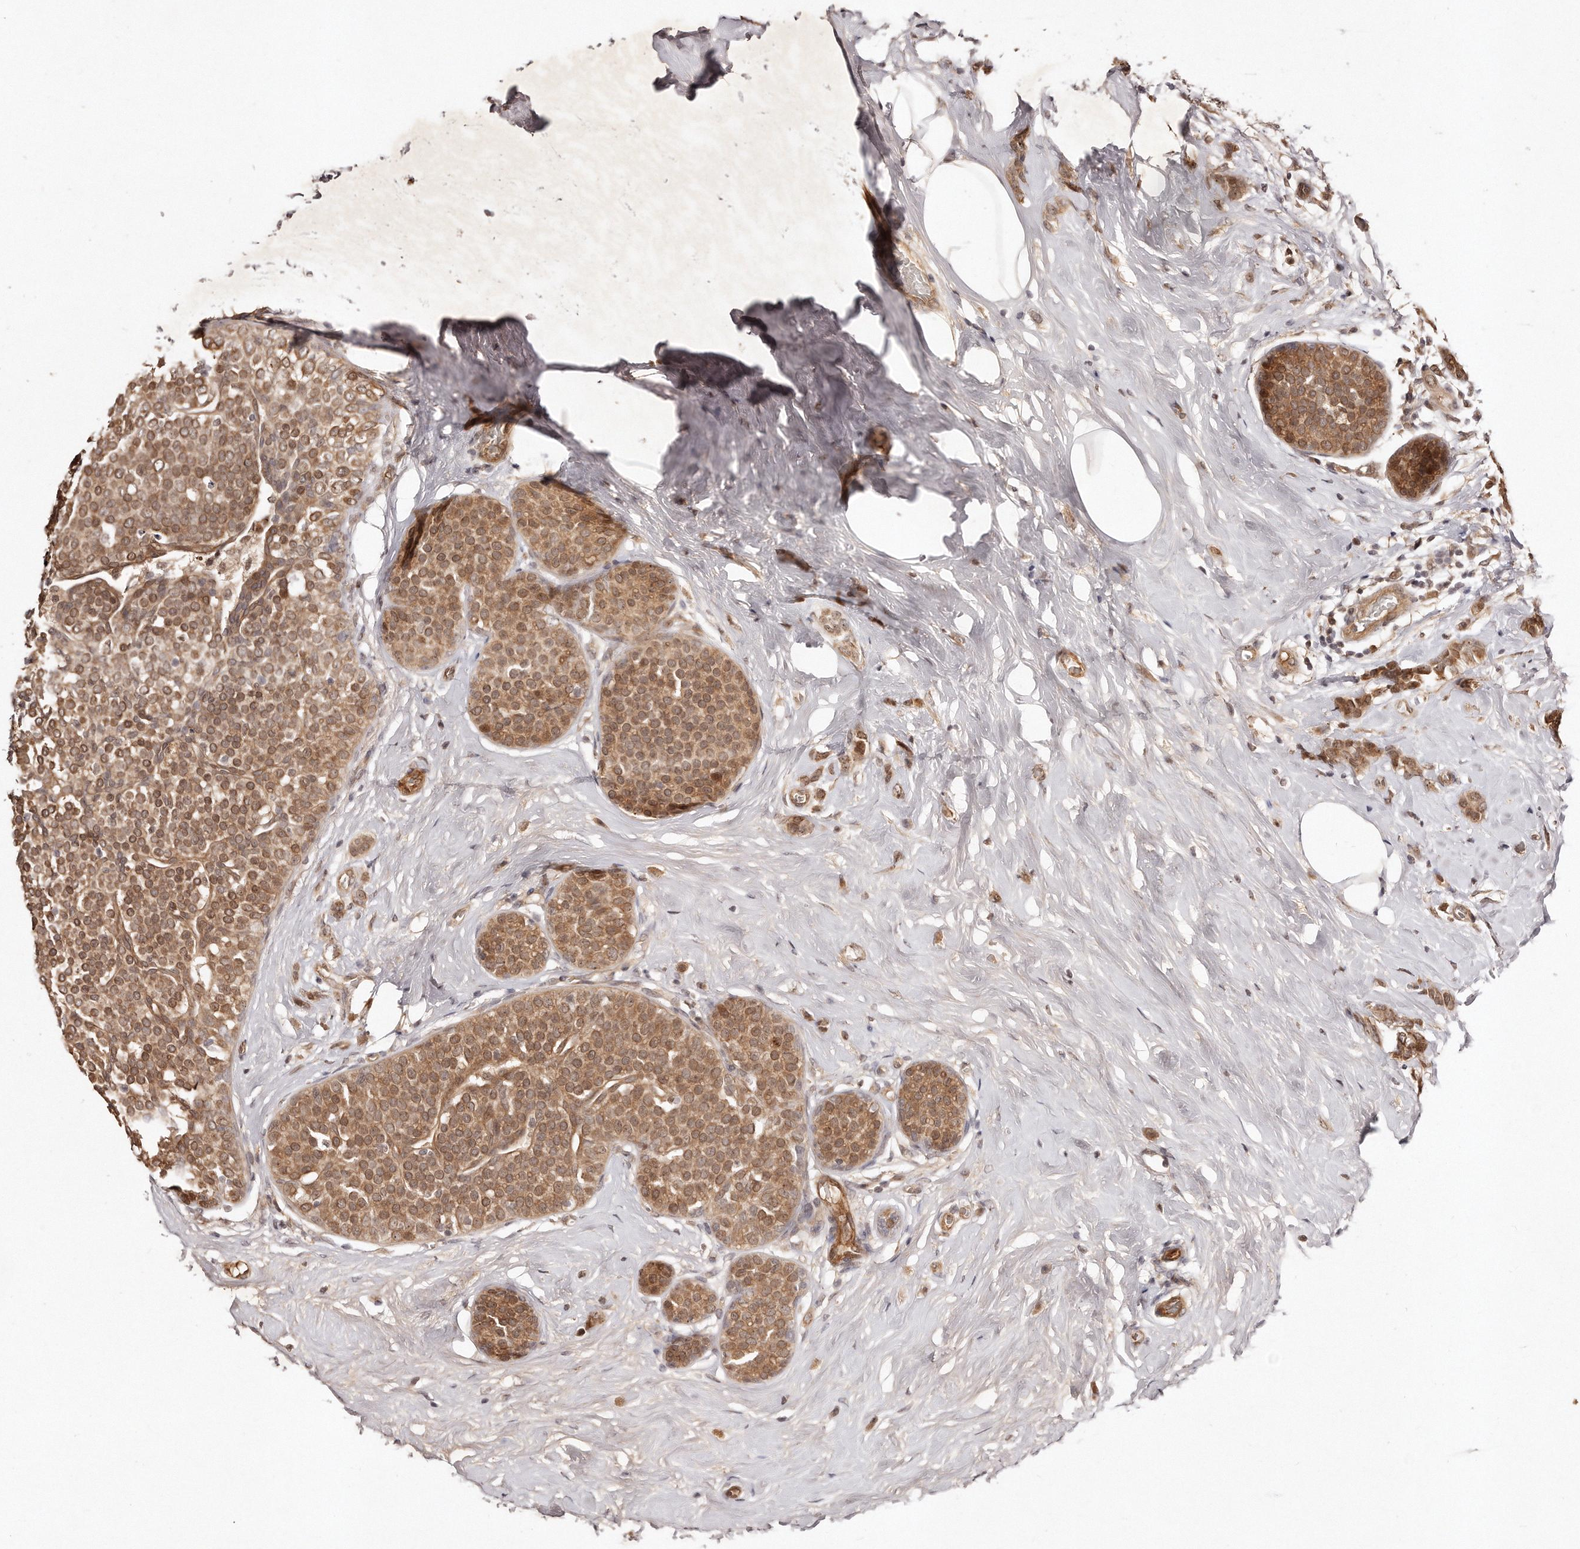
{"staining": {"intensity": "moderate", "quantity": ">75%", "location": "cytoplasmic/membranous,nuclear"}, "tissue": "breast cancer", "cell_type": "Tumor cells", "image_type": "cancer", "snomed": [{"axis": "morphology", "description": "Lobular carcinoma, in situ"}, {"axis": "morphology", "description": "Lobular carcinoma"}, {"axis": "topography", "description": "Breast"}], "caption": "Immunohistochemistry micrograph of neoplastic tissue: breast cancer stained using immunohistochemistry (IHC) shows medium levels of moderate protein expression localized specifically in the cytoplasmic/membranous and nuclear of tumor cells, appearing as a cytoplasmic/membranous and nuclear brown color.", "gene": "SOX4", "patient": {"sex": "female", "age": 41}}